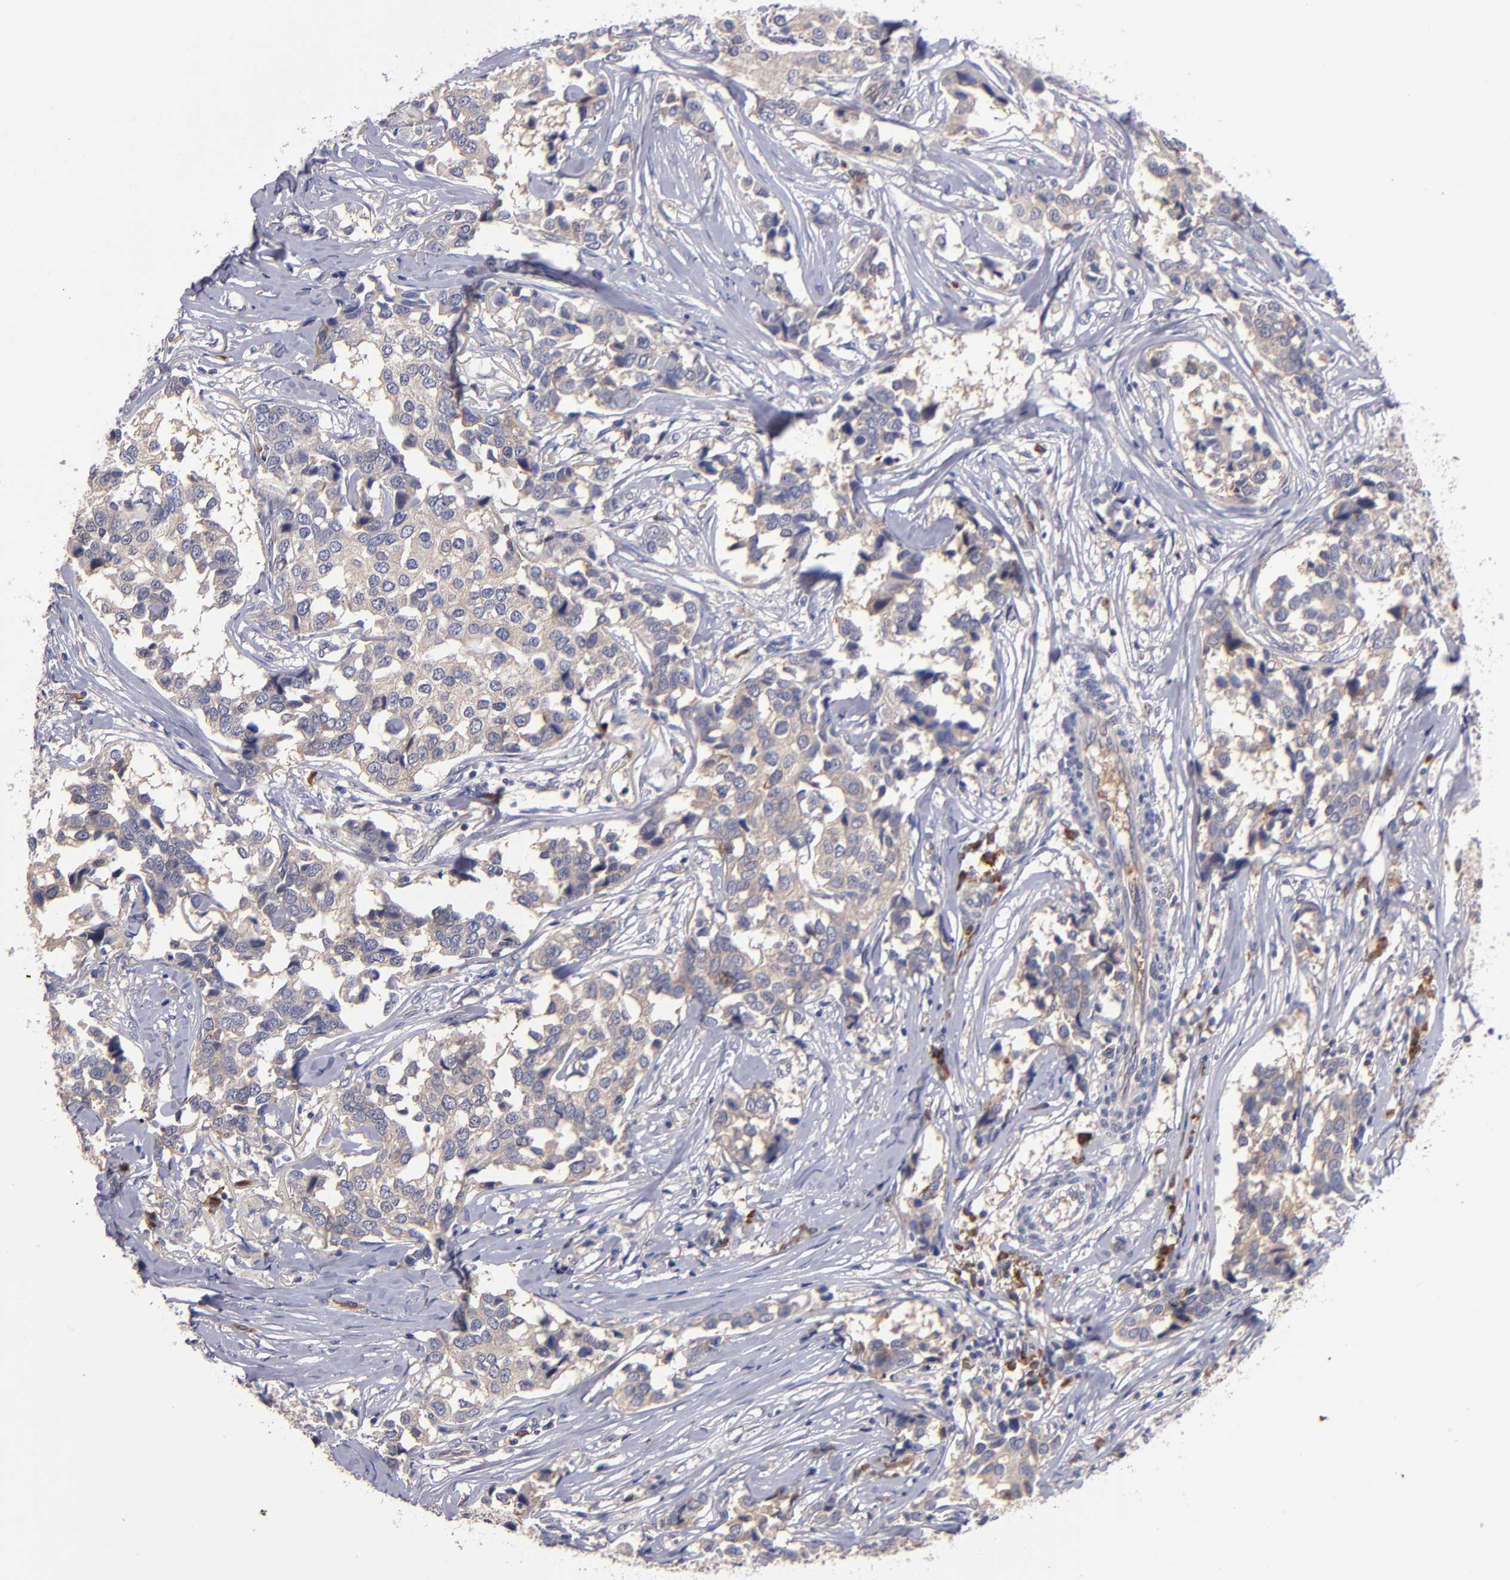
{"staining": {"intensity": "weak", "quantity": ">75%", "location": "cytoplasmic/membranous"}, "tissue": "breast cancer", "cell_type": "Tumor cells", "image_type": "cancer", "snomed": [{"axis": "morphology", "description": "Duct carcinoma"}, {"axis": "topography", "description": "Breast"}], "caption": "Immunohistochemistry (IHC) image of human invasive ductal carcinoma (breast) stained for a protein (brown), which shows low levels of weak cytoplasmic/membranous staining in approximately >75% of tumor cells.", "gene": "EIF3L", "patient": {"sex": "female", "age": 80}}